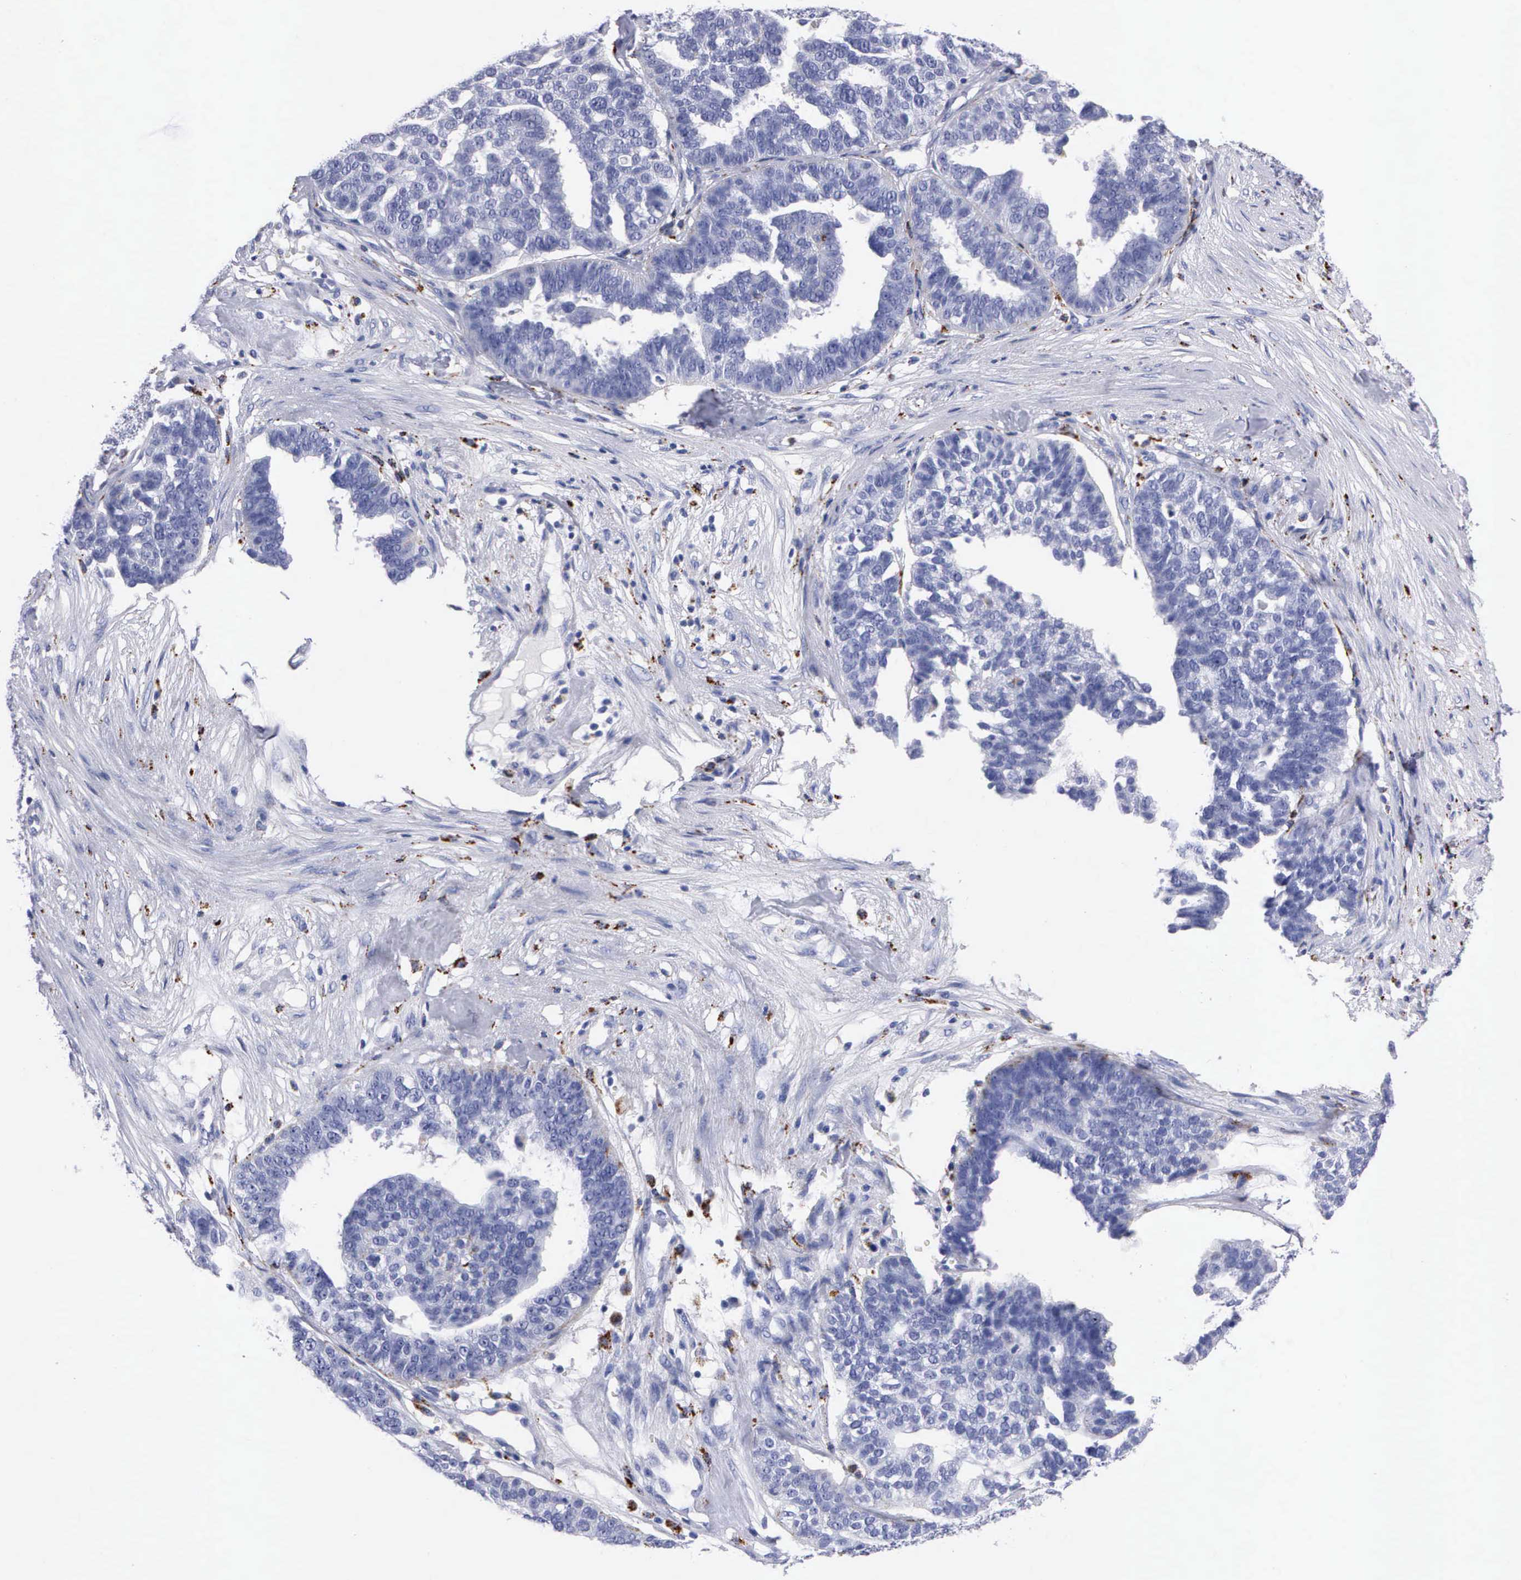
{"staining": {"intensity": "negative", "quantity": "none", "location": "none"}, "tissue": "ovarian cancer", "cell_type": "Tumor cells", "image_type": "cancer", "snomed": [{"axis": "morphology", "description": "Cystadenocarcinoma, serous, NOS"}, {"axis": "topography", "description": "Ovary"}], "caption": "A photomicrograph of serous cystadenocarcinoma (ovarian) stained for a protein demonstrates no brown staining in tumor cells.", "gene": "CTSL", "patient": {"sex": "female", "age": 59}}